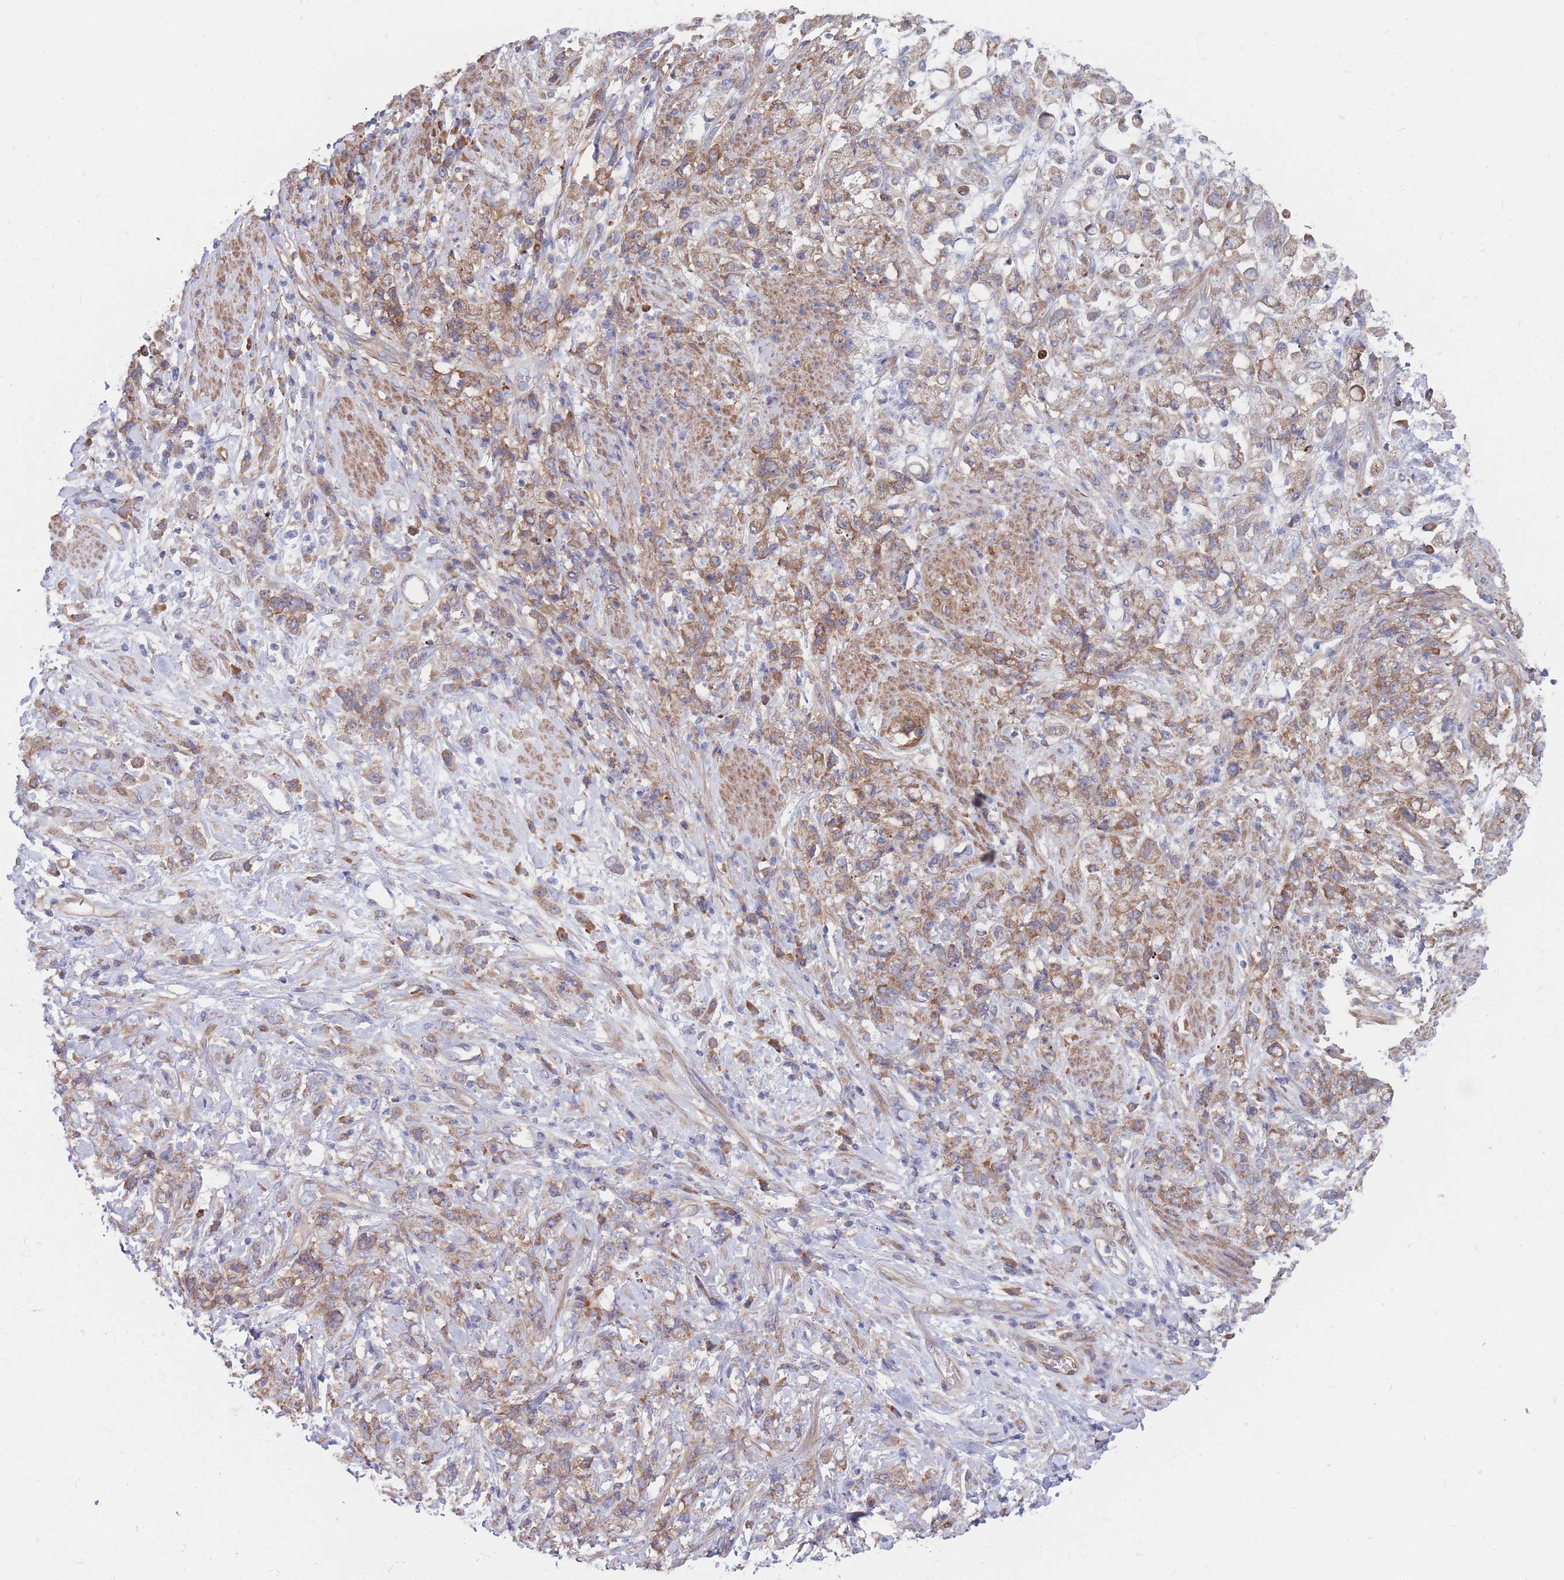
{"staining": {"intensity": "moderate", "quantity": "25%-75%", "location": "cytoplasmic/membranous"}, "tissue": "stomach cancer", "cell_type": "Tumor cells", "image_type": "cancer", "snomed": [{"axis": "morphology", "description": "Adenocarcinoma, NOS"}, {"axis": "topography", "description": "Stomach"}], "caption": "Protein analysis of stomach cancer tissue demonstrates moderate cytoplasmic/membranous positivity in approximately 25%-75% of tumor cells.", "gene": "RPL8", "patient": {"sex": "female", "age": 60}}